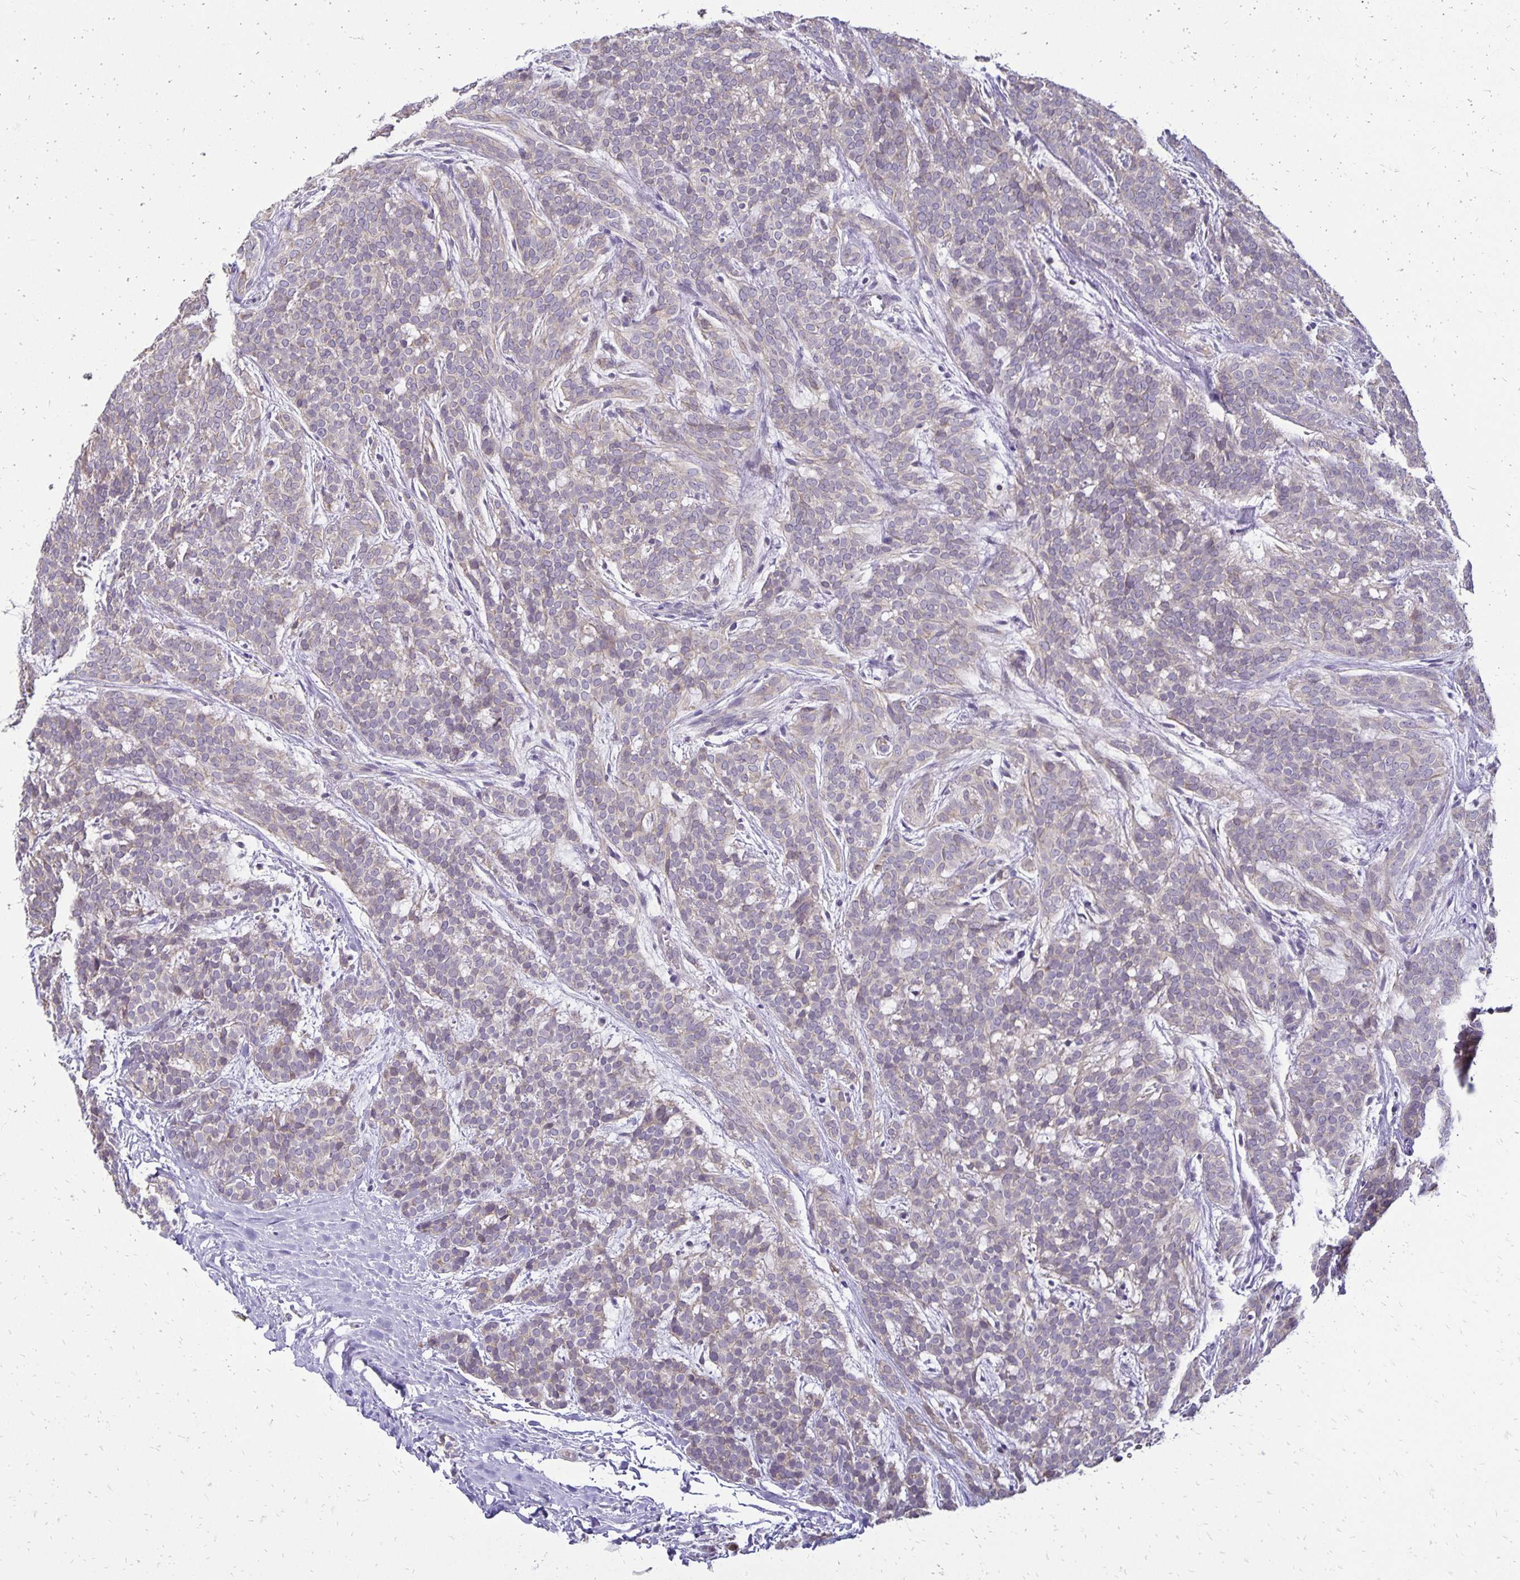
{"staining": {"intensity": "negative", "quantity": "none", "location": "none"}, "tissue": "head and neck cancer", "cell_type": "Tumor cells", "image_type": "cancer", "snomed": [{"axis": "morphology", "description": "Normal tissue, NOS"}, {"axis": "morphology", "description": "Adenocarcinoma, NOS"}, {"axis": "topography", "description": "Oral tissue"}, {"axis": "topography", "description": "Head-Neck"}], "caption": "Head and neck cancer was stained to show a protein in brown. There is no significant staining in tumor cells.", "gene": "FN3K", "patient": {"sex": "female", "age": 57}}